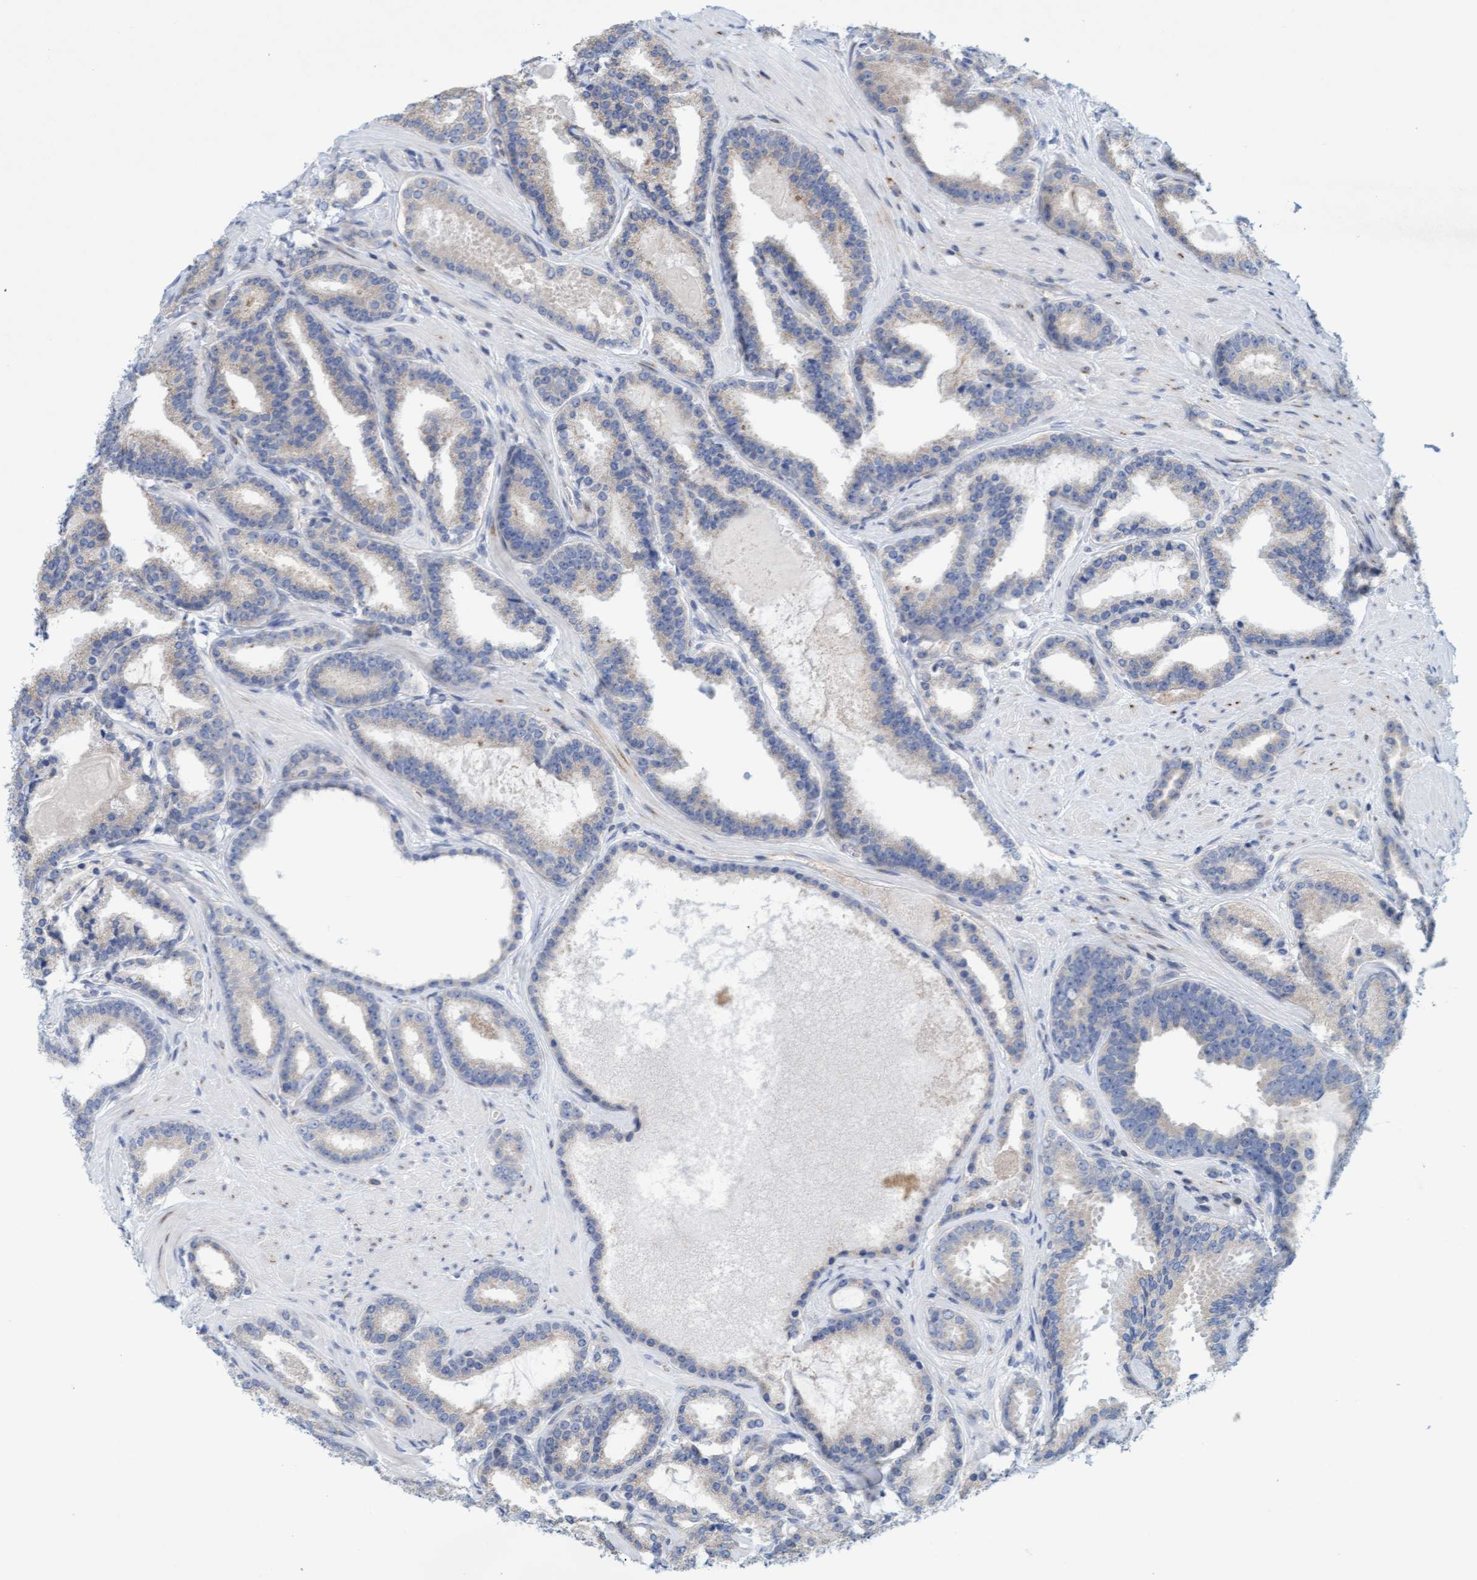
{"staining": {"intensity": "negative", "quantity": "none", "location": "none"}, "tissue": "prostate cancer", "cell_type": "Tumor cells", "image_type": "cancer", "snomed": [{"axis": "morphology", "description": "Adenocarcinoma, High grade"}, {"axis": "topography", "description": "Prostate"}], "caption": "Tumor cells are negative for protein expression in human prostate cancer.", "gene": "SLC28A3", "patient": {"sex": "male", "age": 60}}